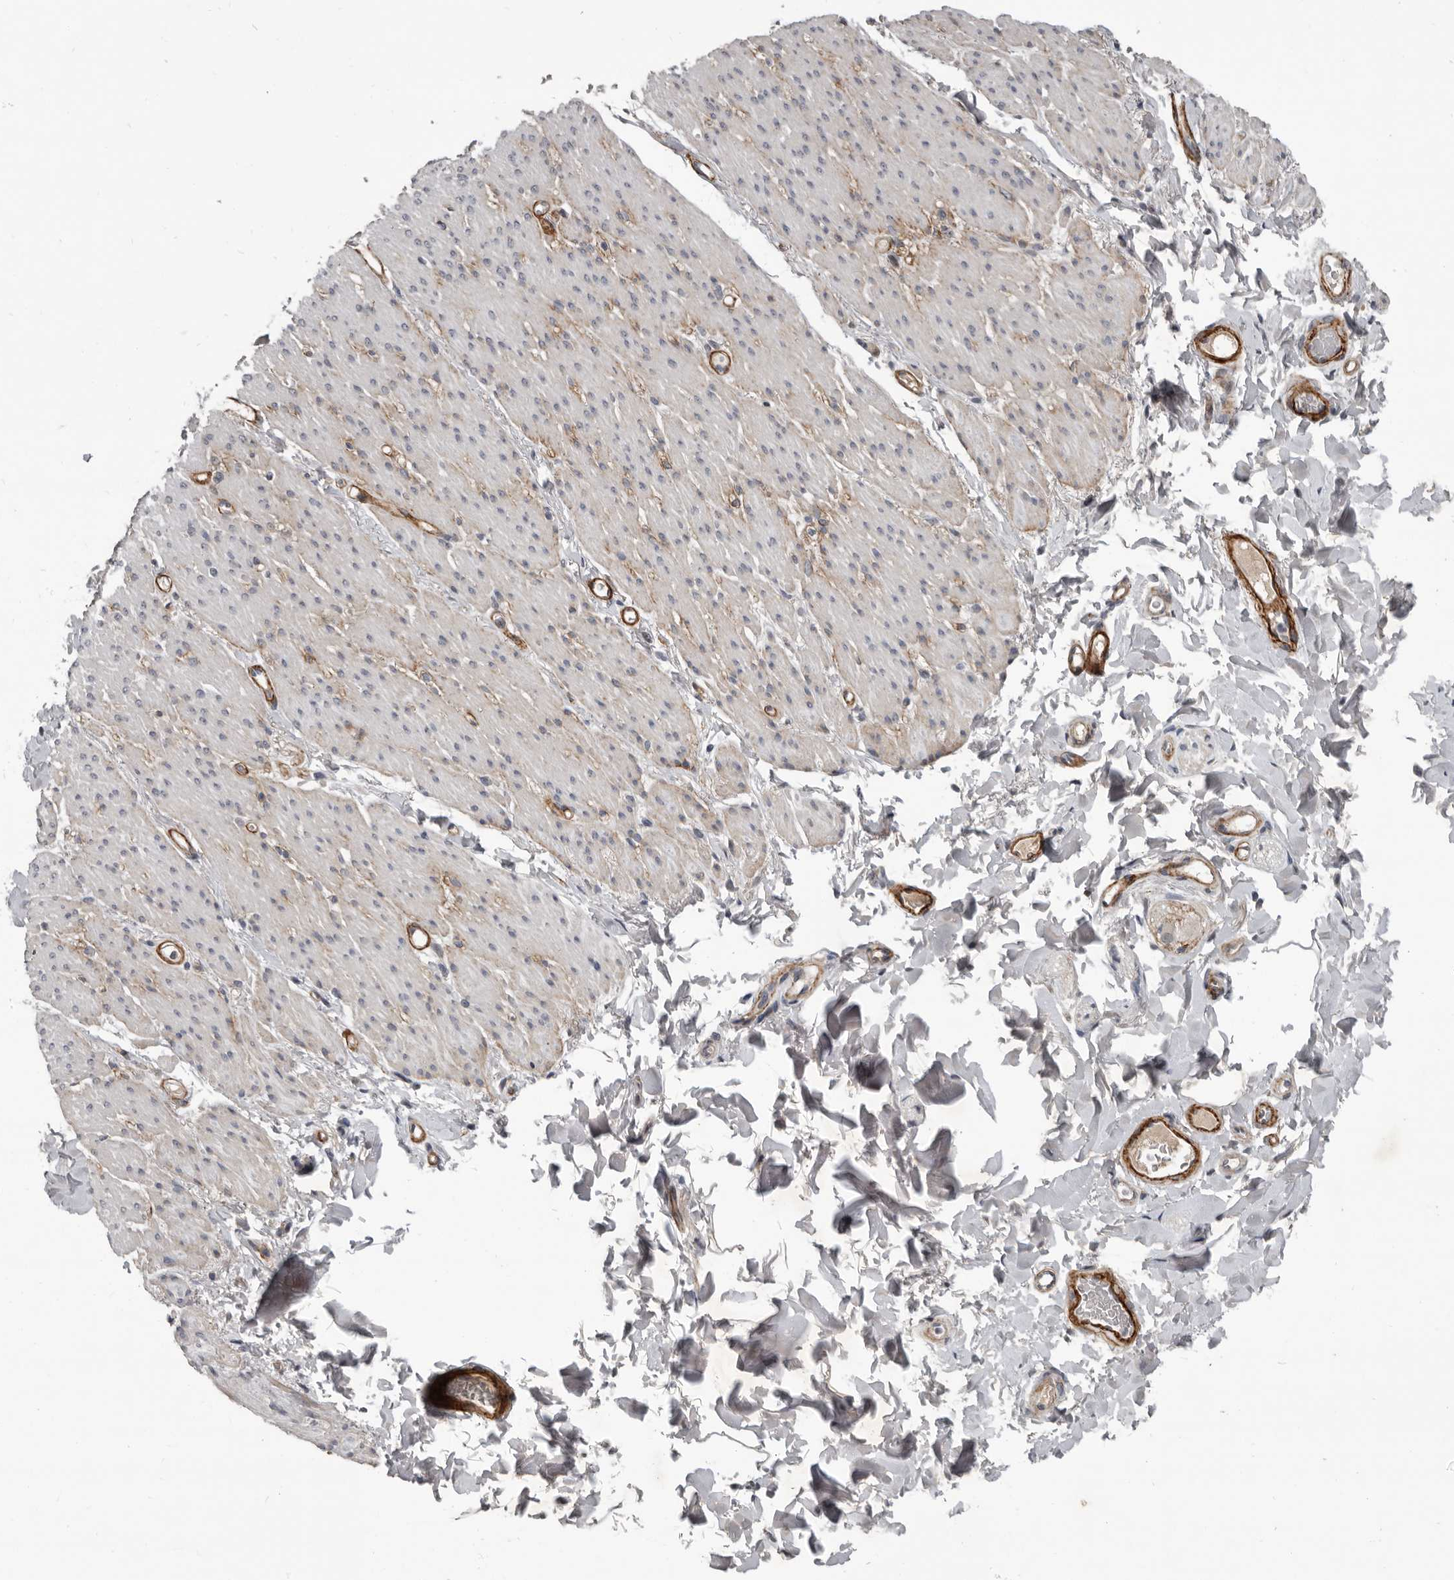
{"staining": {"intensity": "weak", "quantity": "<25%", "location": "cytoplasmic/membranous"}, "tissue": "smooth muscle", "cell_type": "Smooth muscle cells", "image_type": "normal", "snomed": [{"axis": "morphology", "description": "Normal tissue, NOS"}, {"axis": "topography", "description": "Colon"}, {"axis": "topography", "description": "Peripheral nerve tissue"}], "caption": "IHC micrograph of benign human smooth muscle stained for a protein (brown), which exhibits no expression in smooth muscle cells.", "gene": "C1orf216", "patient": {"sex": "female", "age": 61}}